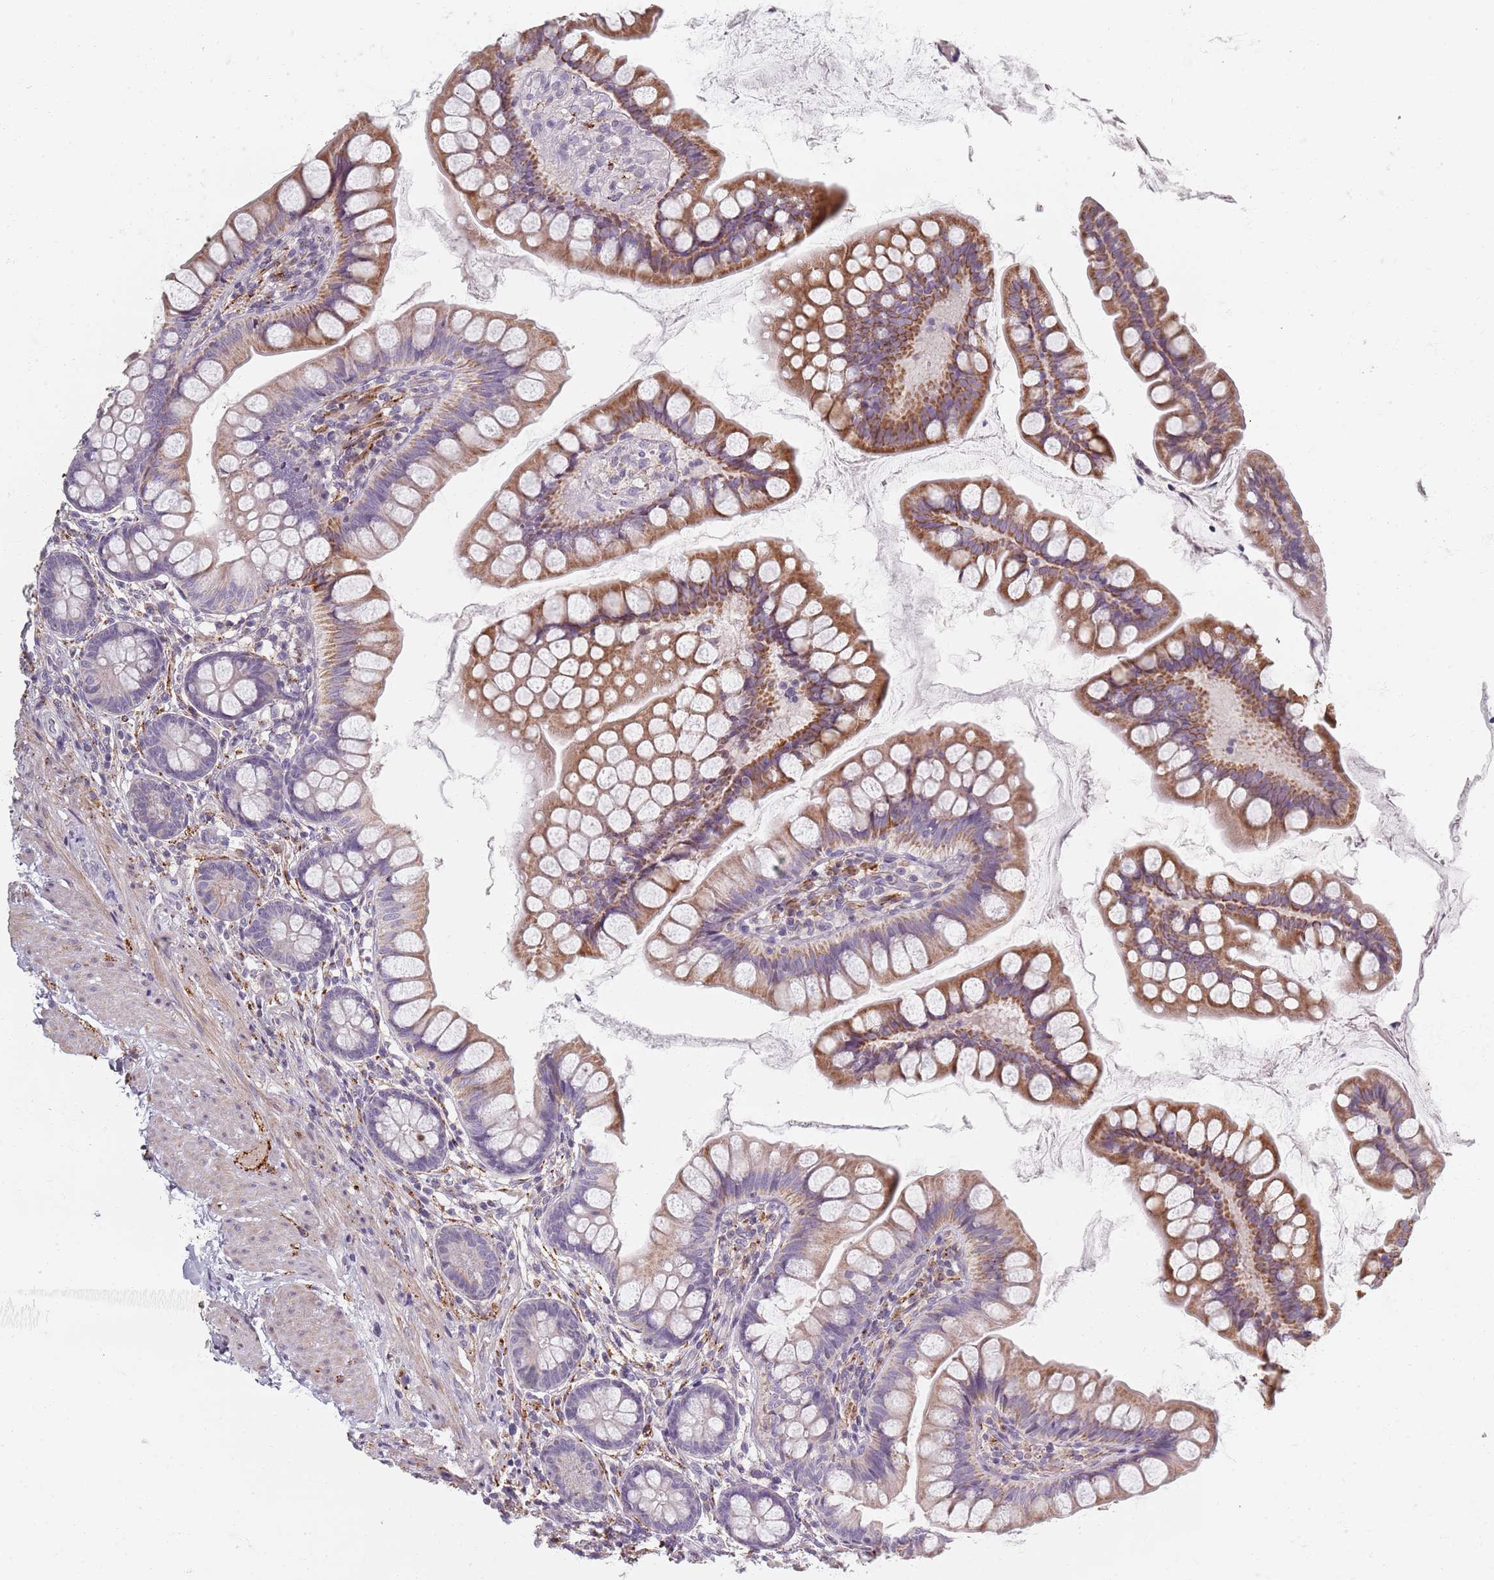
{"staining": {"intensity": "moderate", "quantity": "25%-75%", "location": "cytoplasmic/membranous"}, "tissue": "small intestine", "cell_type": "Glandular cells", "image_type": "normal", "snomed": [{"axis": "morphology", "description": "Normal tissue, NOS"}, {"axis": "topography", "description": "Small intestine"}], "caption": "Unremarkable small intestine exhibits moderate cytoplasmic/membranous positivity in approximately 25%-75% of glandular cells, visualized by immunohistochemistry. The protein of interest is stained brown, and the nuclei are stained in blue (DAB IHC with brightfield microscopy, high magnification).", "gene": "SYNGR3", "patient": {"sex": "male", "age": 70}}